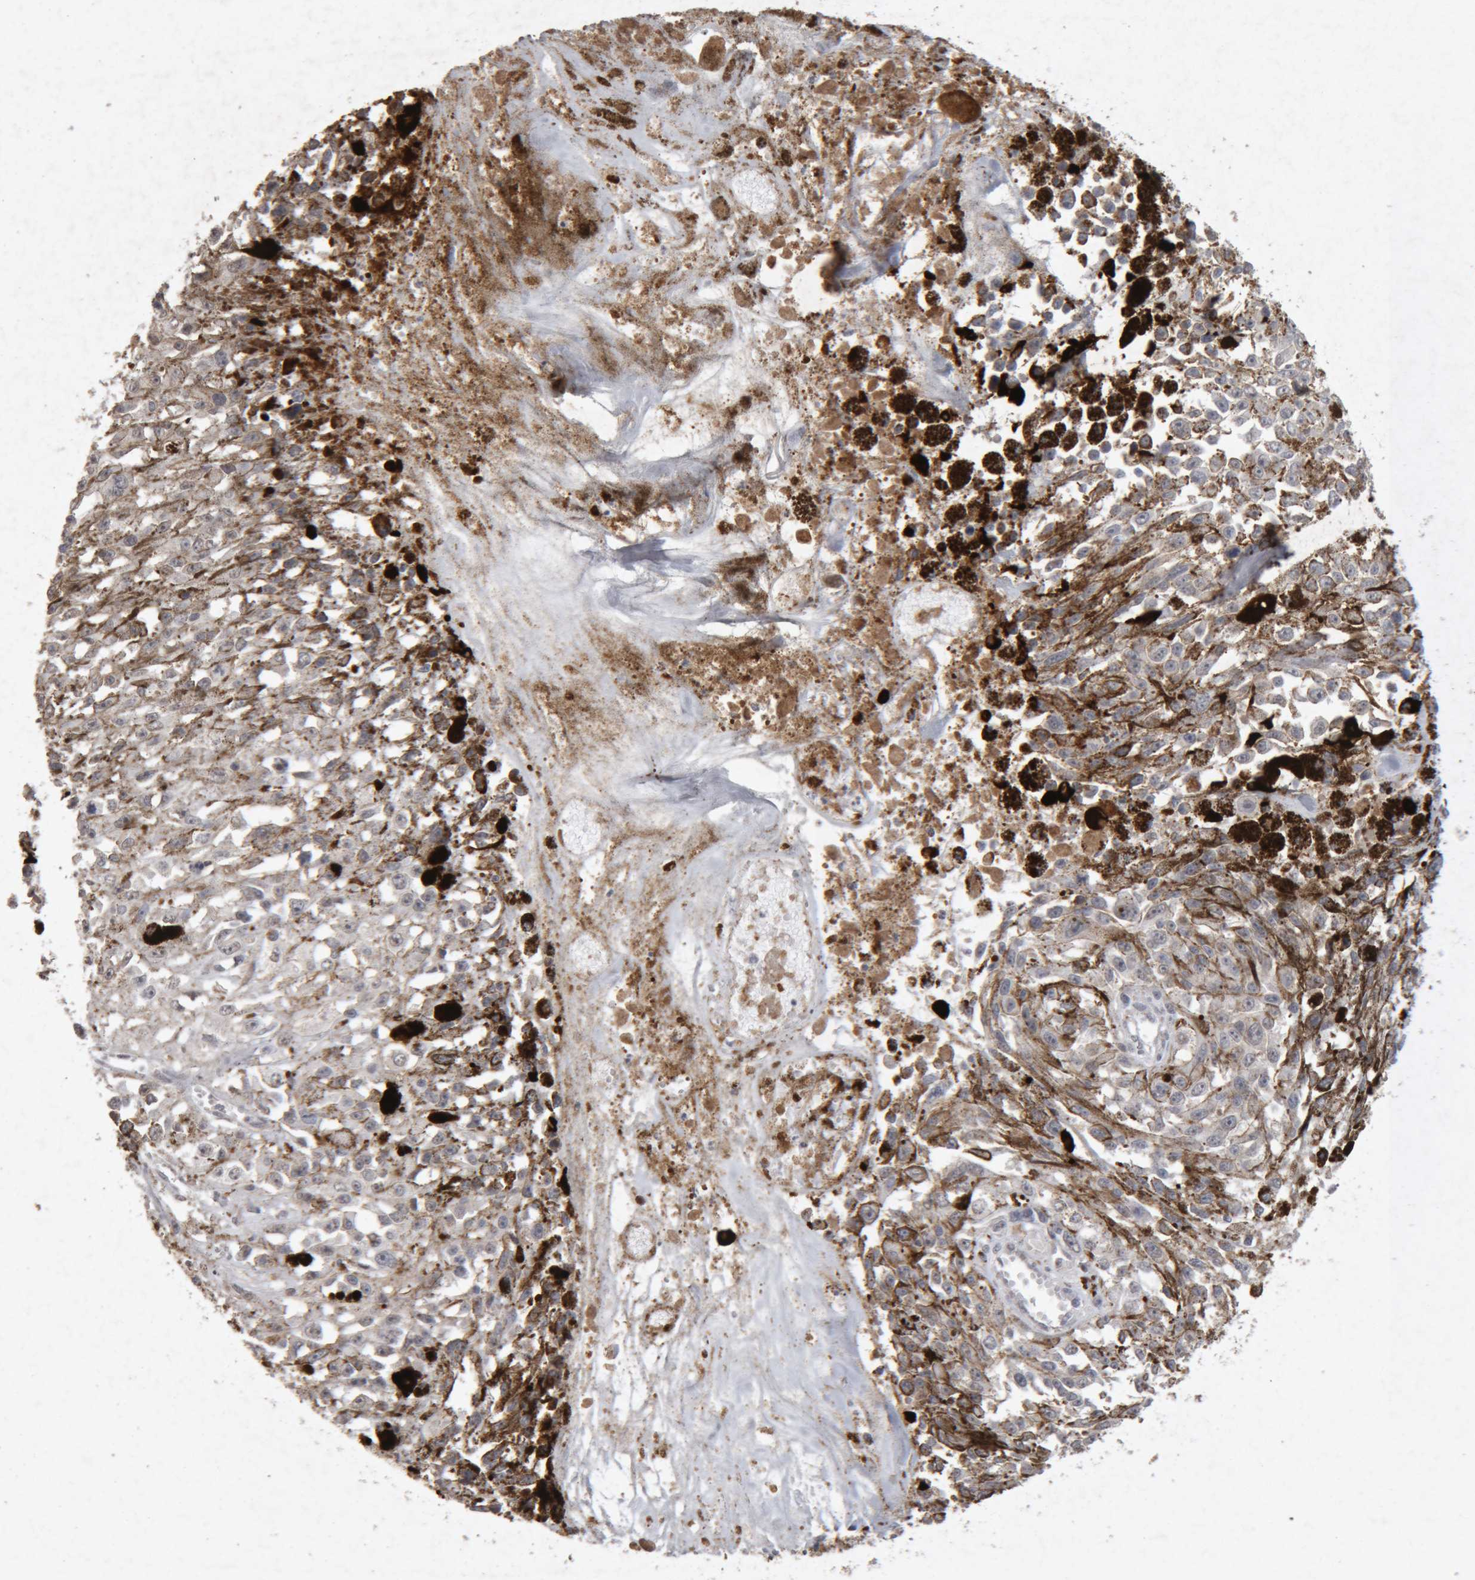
{"staining": {"intensity": "negative", "quantity": "none", "location": "none"}, "tissue": "melanoma", "cell_type": "Tumor cells", "image_type": "cancer", "snomed": [{"axis": "morphology", "description": "Malignant melanoma, Metastatic site"}, {"axis": "topography", "description": "Lymph node"}], "caption": "A micrograph of melanoma stained for a protein exhibits no brown staining in tumor cells. (DAB immunohistochemistry with hematoxylin counter stain).", "gene": "MEP1A", "patient": {"sex": "male", "age": 59}}